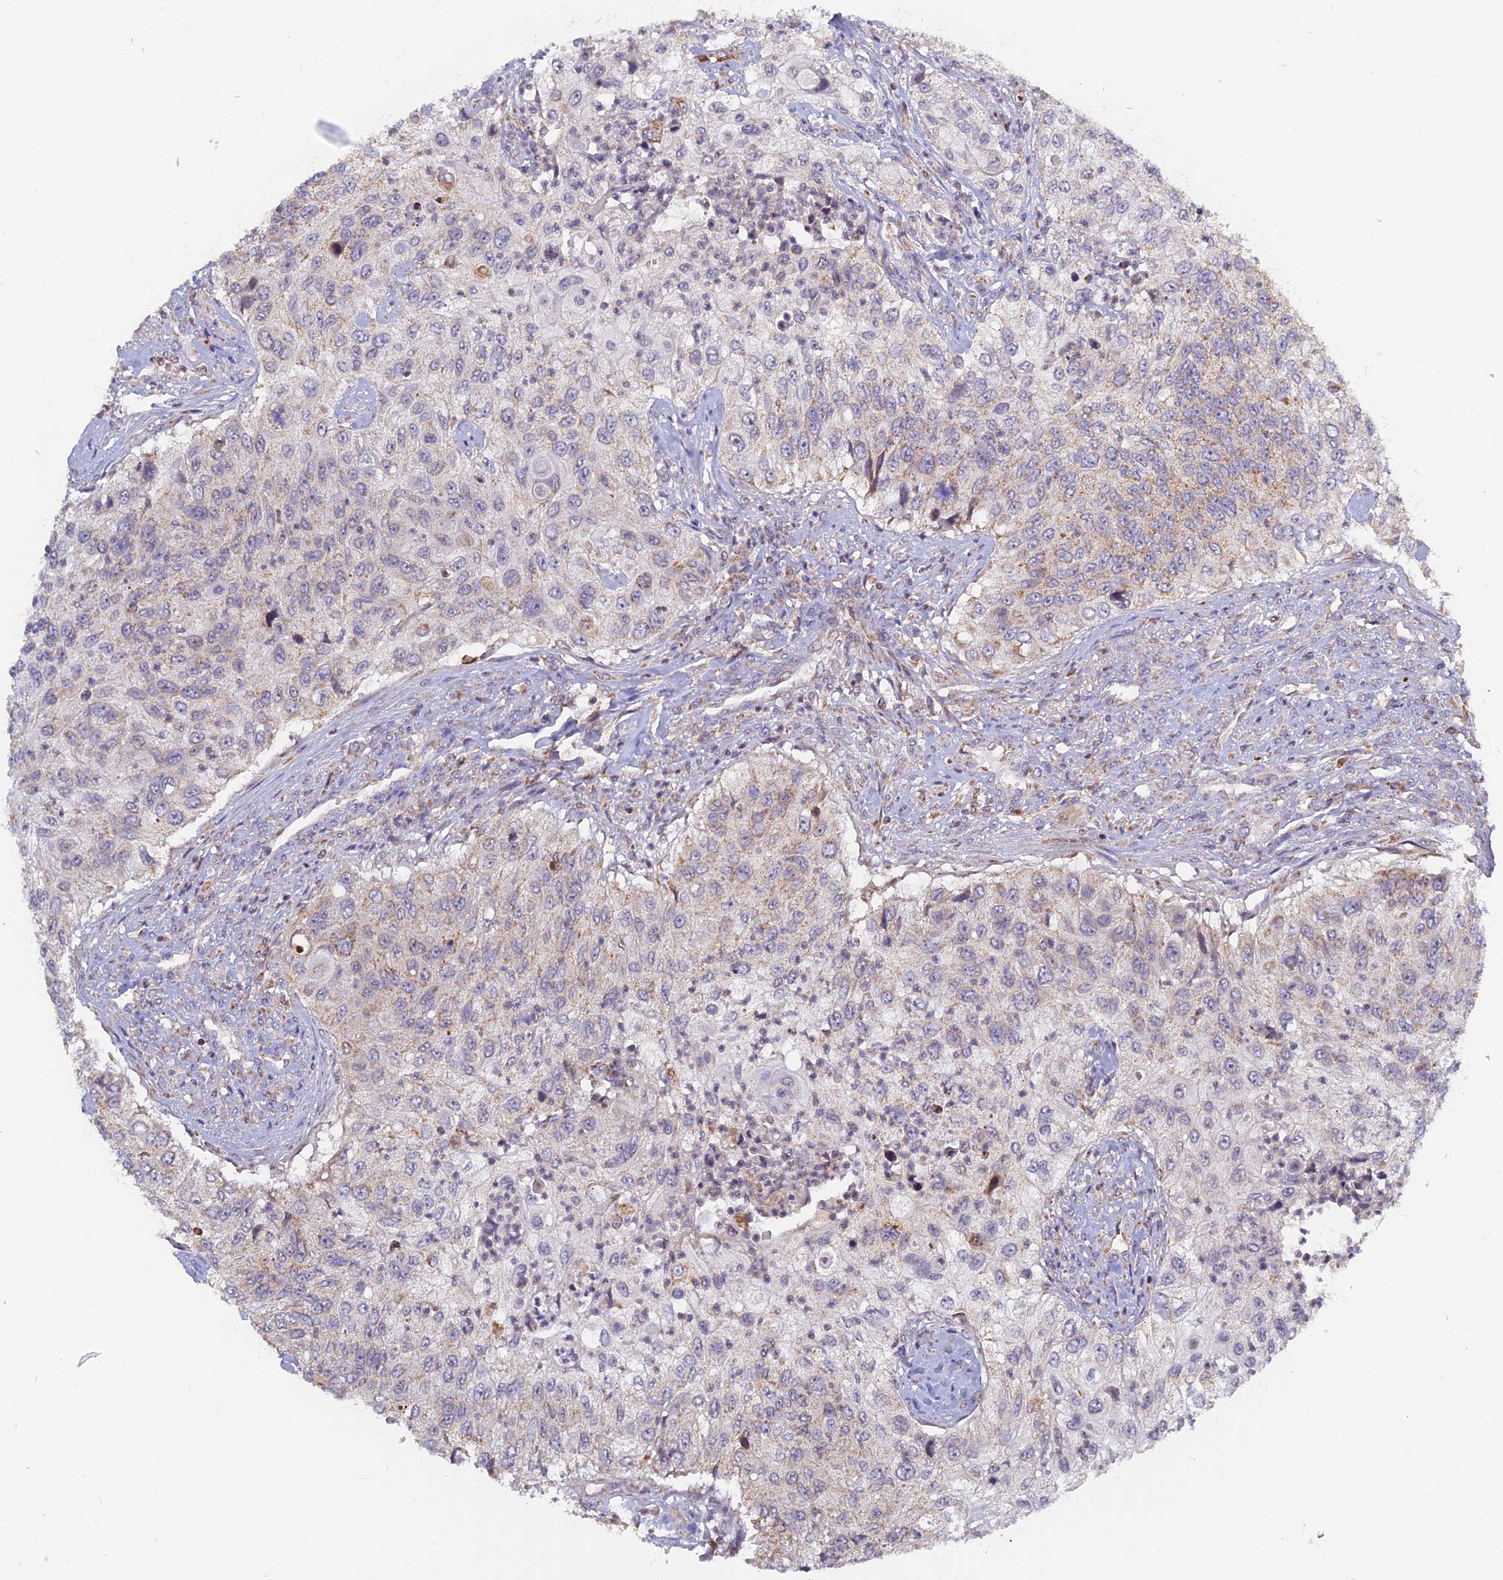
{"staining": {"intensity": "weak", "quantity": "<25%", "location": "cytoplasmic/membranous"}, "tissue": "urothelial cancer", "cell_type": "Tumor cells", "image_type": "cancer", "snomed": [{"axis": "morphology", "description": "Urothelial carcinoma, High grade"}, {"axis": "topography", "description": "Urinary bladder"}], "caption": "DAB immunohistochemical staining of urothelial carcinoma (high-grade) shows no significant positivity in tumor cells.", "gene": "MPV17L", "patient": {"sex": "female", "age": 60}}